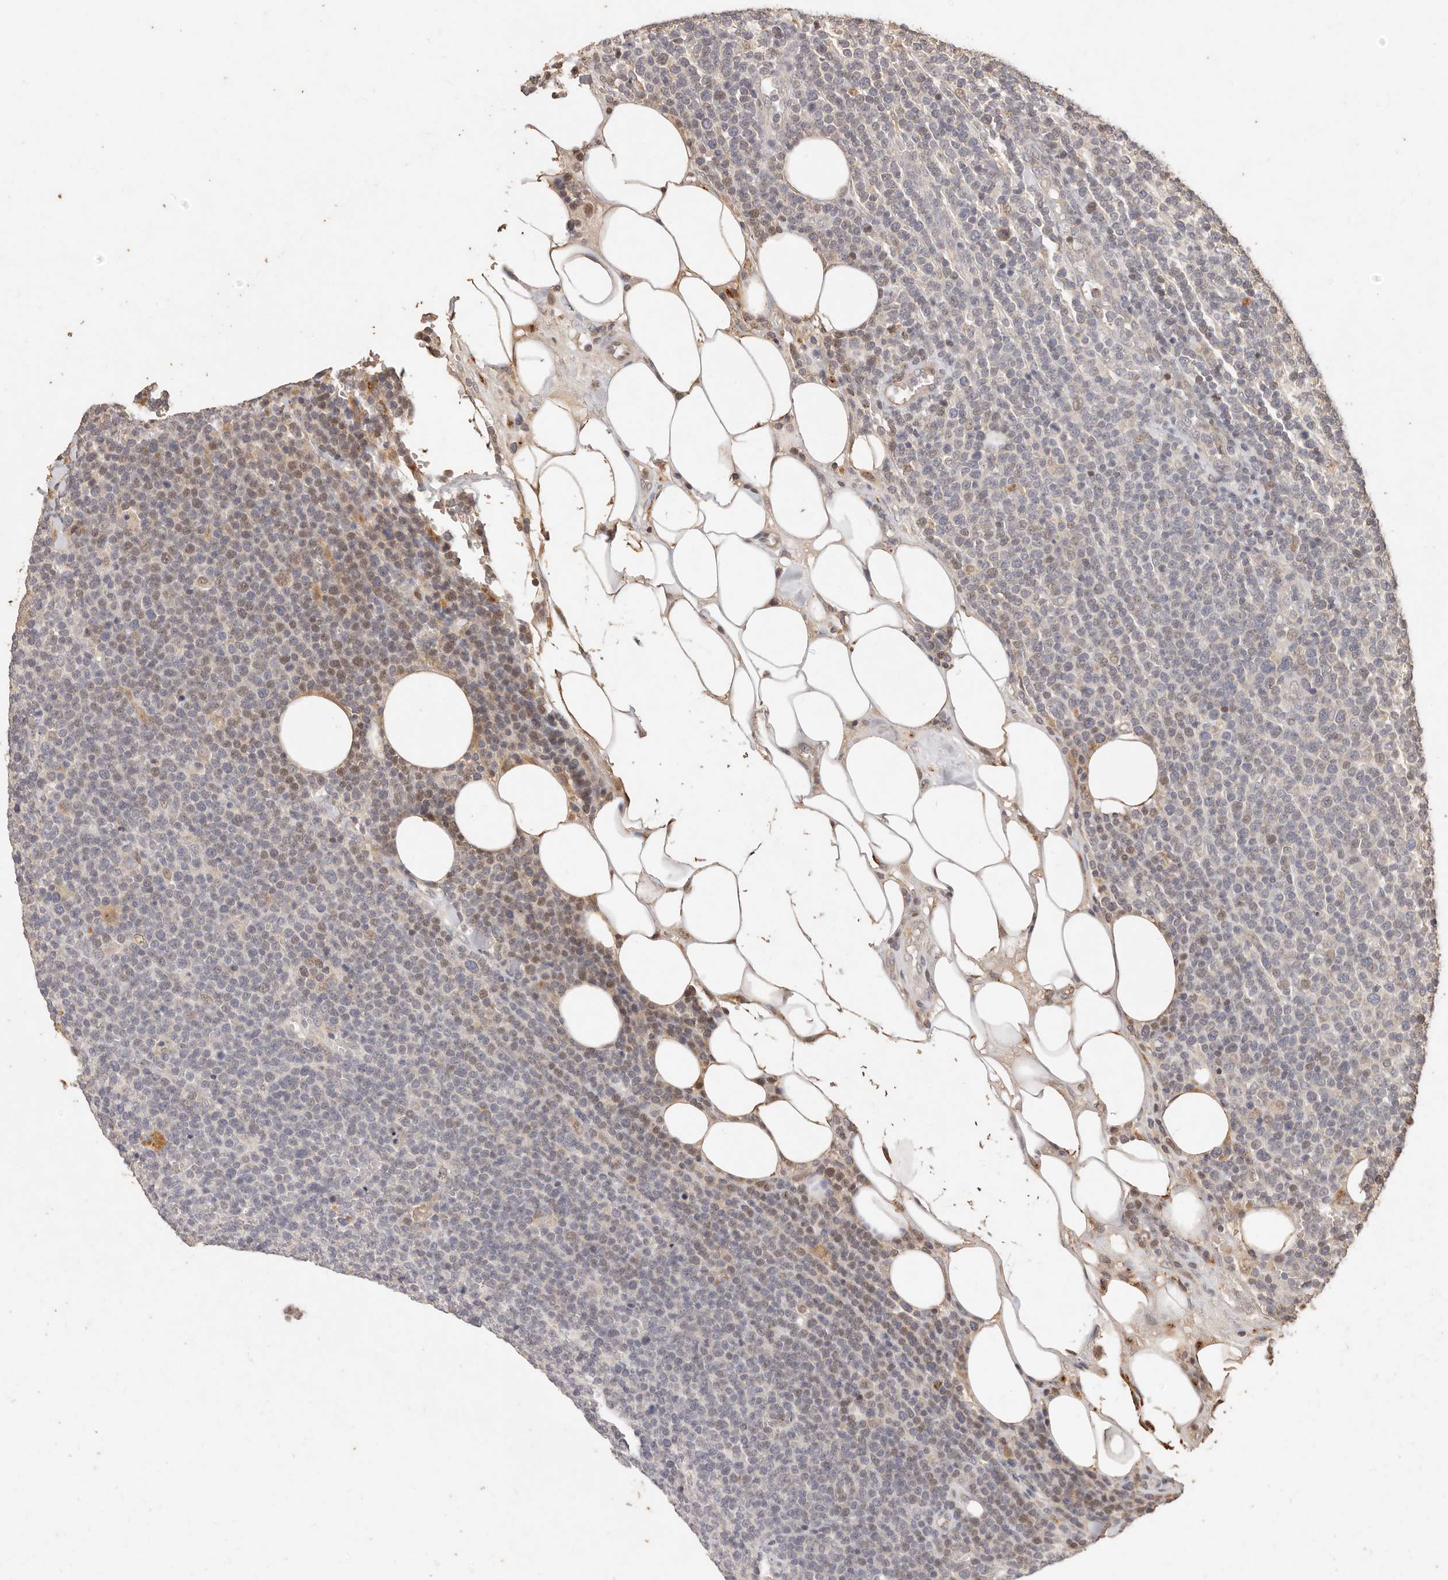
{"staining": {"intensity": "weak", "quantity": "<25%", "location": "nuclear"}, "tissue": "lymphoma", "cell_type": "Tumor cells", "image_type": "cancer", "snomed": [{"axis": "morphology", "description": "Malignant lymphoma, non-Hodgkin's type, High grade"}, {"axis": "topography", "description": "Lymph node"}], "caption": "Immunohistochemical staining of lymphoma shows no significant staining in tumor cells.", "gene": "KIF9", "patient": {"sex": "male", "age": 61}}